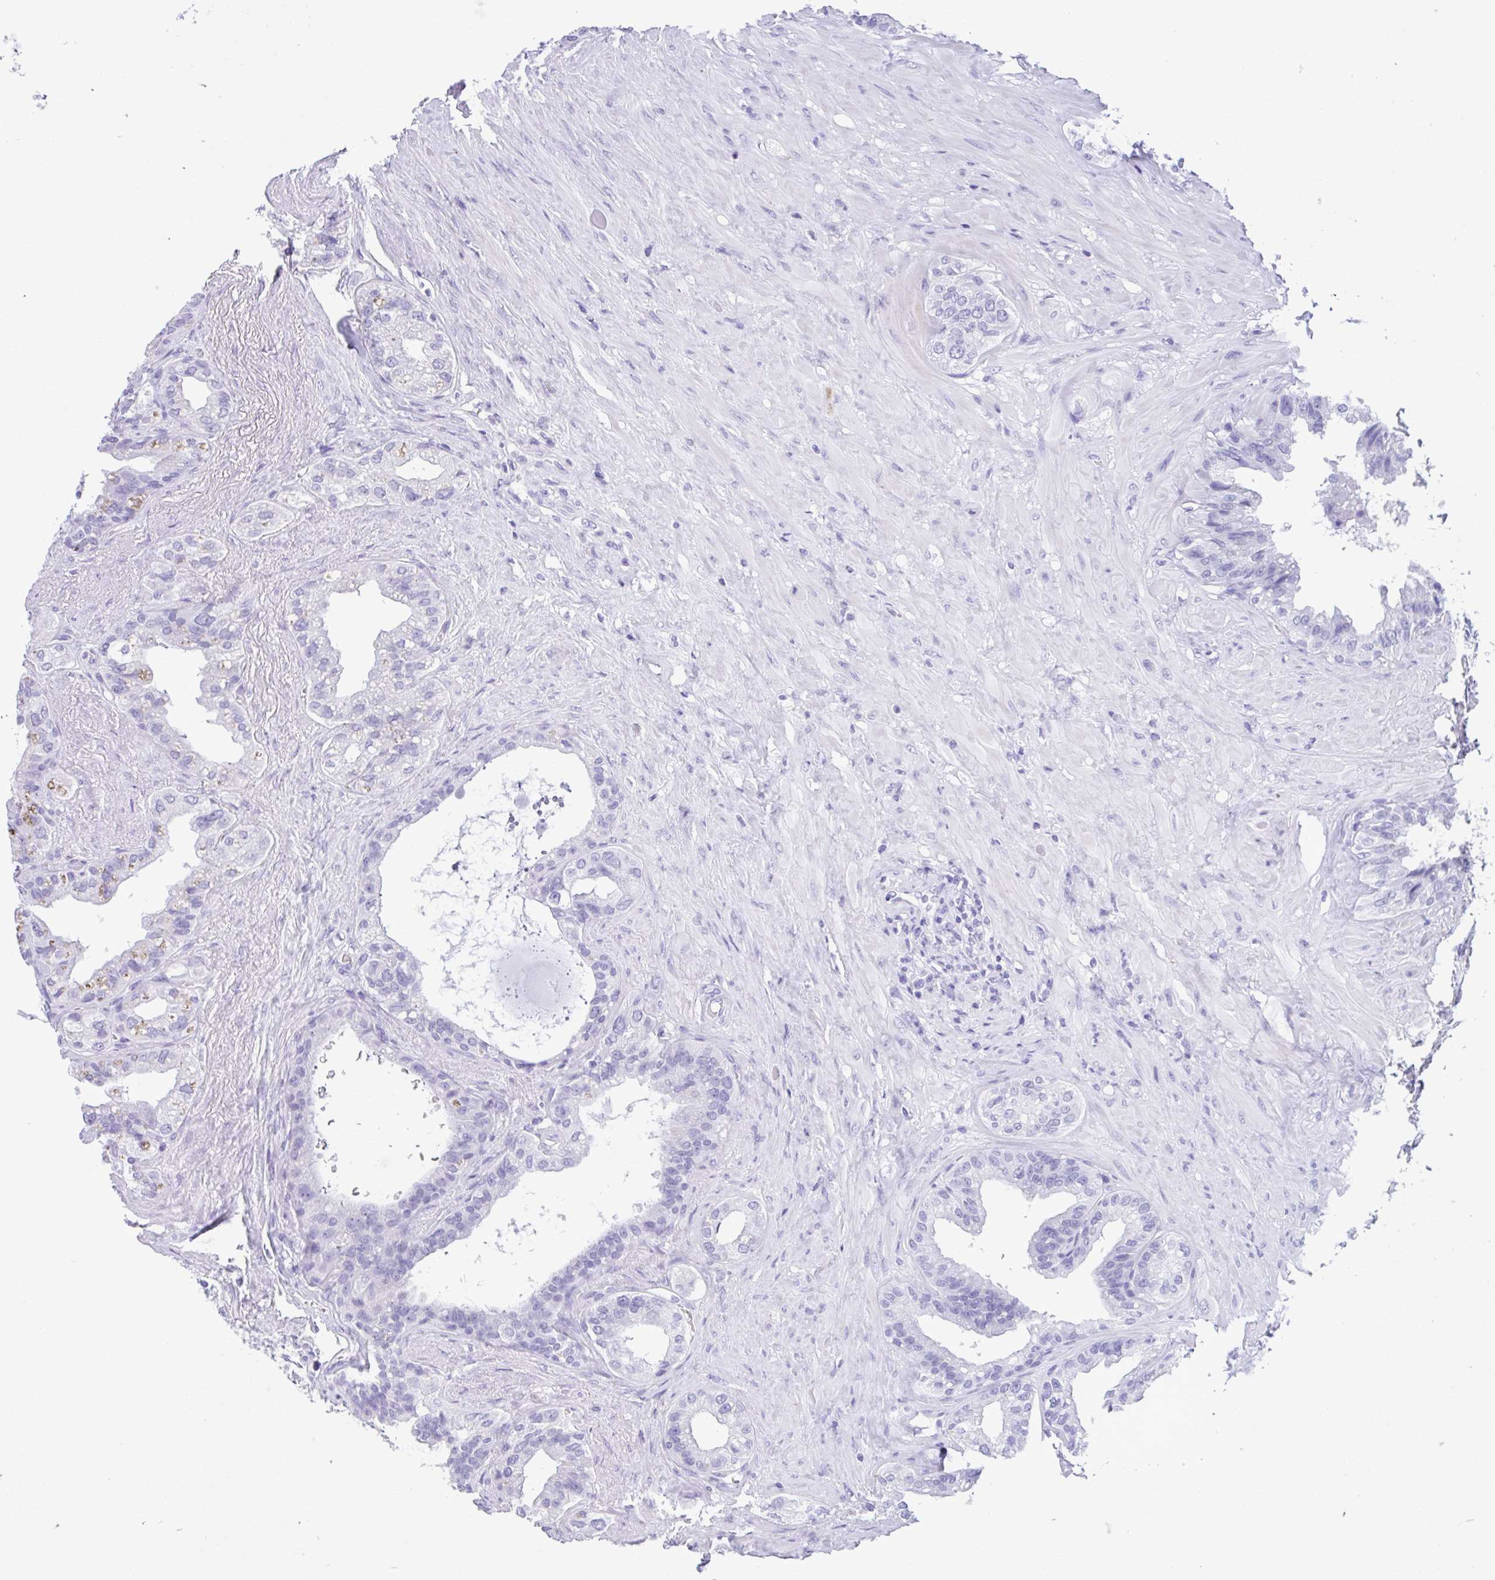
{"staining": {"intensity": "negative", "quantity": "none", "location": "none"}, "tissue": "seminal vesicle", "cell_type": "Glandular cells", "image_type": "normal", "snomed": [{"axis": "morphology", "description": "Normal tissue, NOS"}, {"axis": "topography", "description": "Seminal veicle"}, {"axis": "topography", "description": "Peripheral nerve tissue"}], "caption": "Immunohistochemistry image of benign seminal vesicle: human seminal vesicle stained with DAB shows no significant protein positivity in glandular cells. (DAB (3,3'-diaminobenzidine) immunohistochemistry visualized using brightfield microscopy, high magnification).", "gene": "ZNF319", "patient": {"sex": "male", "age": 76}}